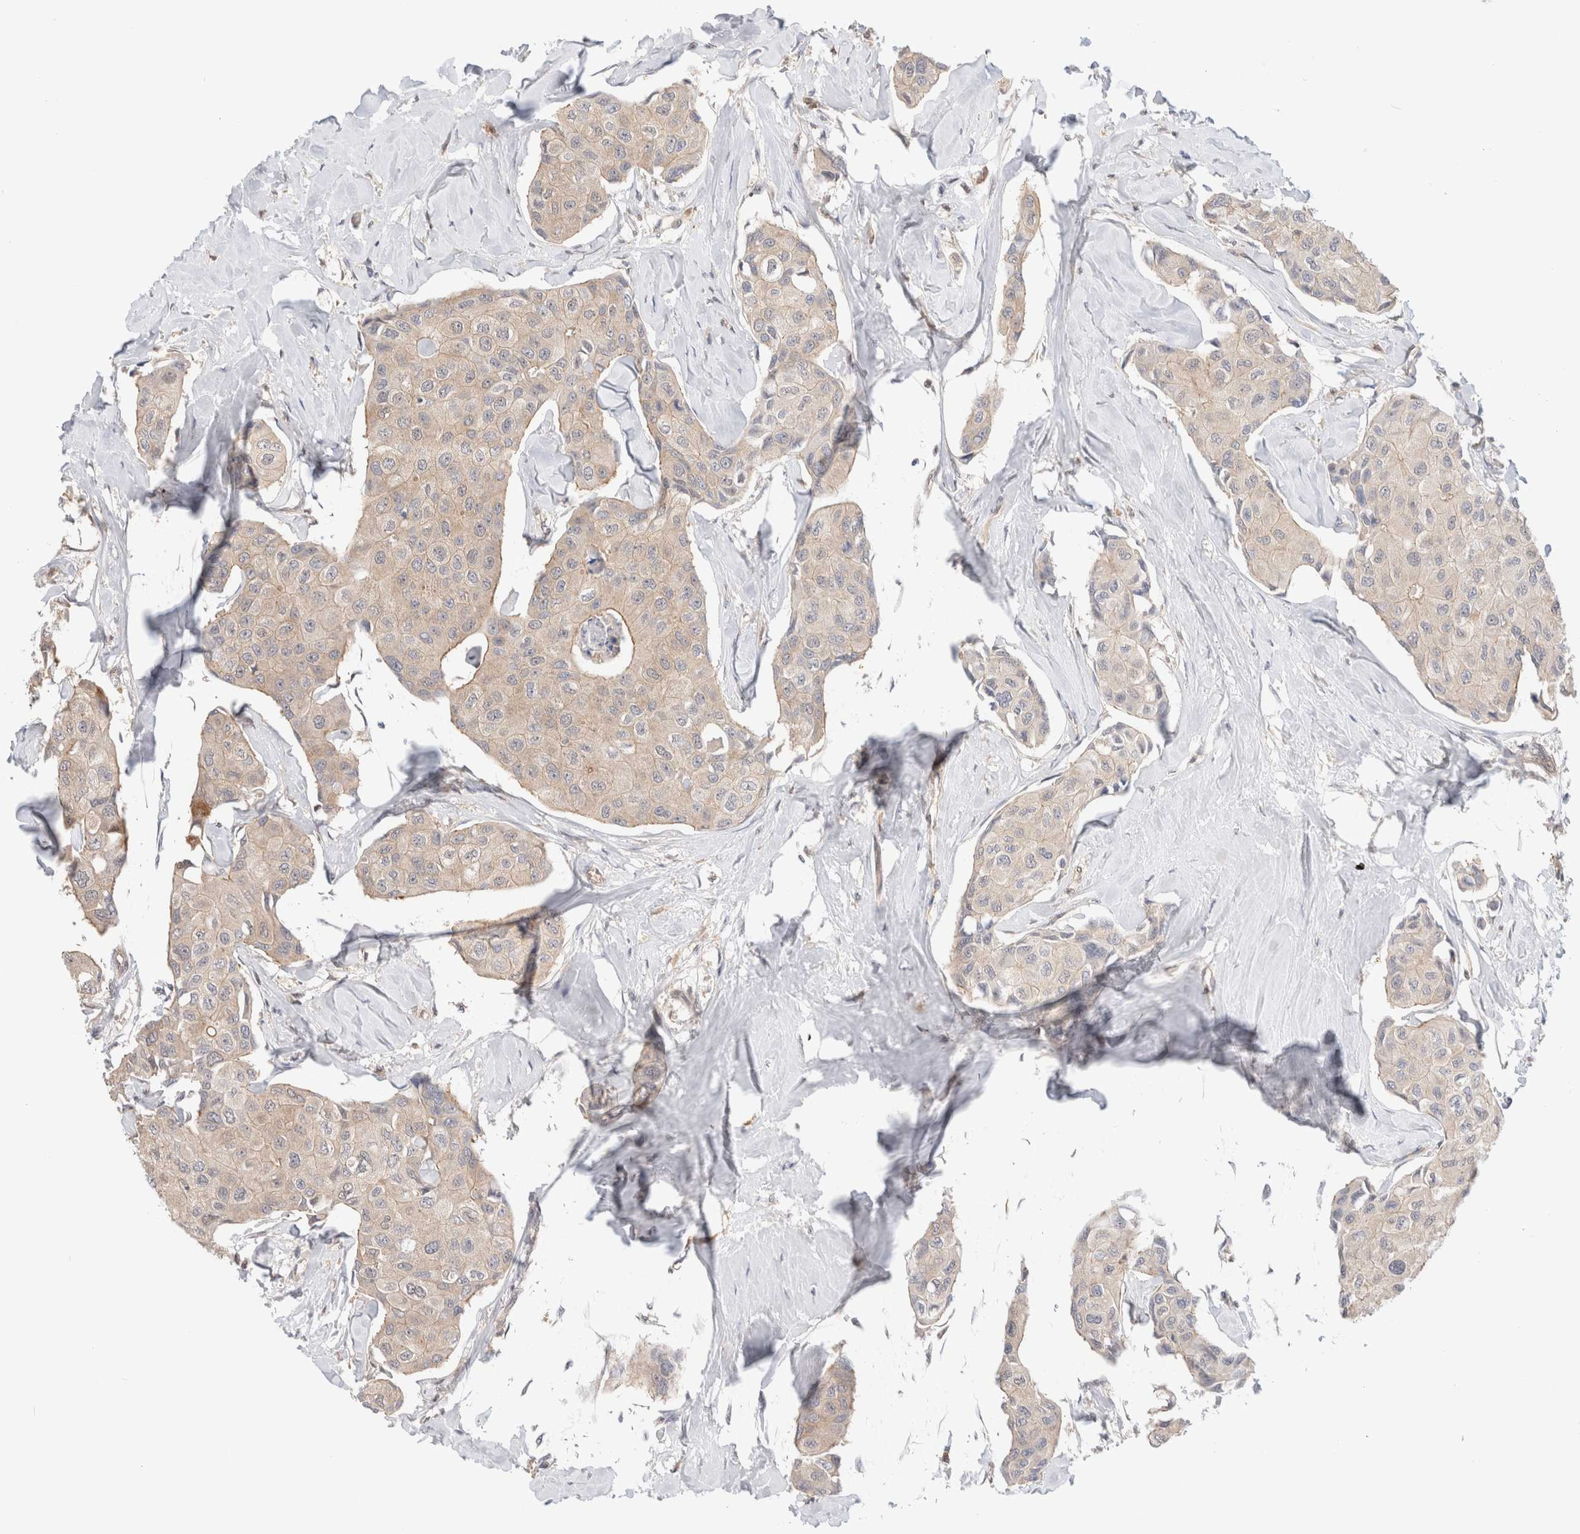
{"staining": {"intensity": "weak", "quantity": ">75%", "location": "cytoplasmic/membranous"}, "tissue": "breast cancer", "cell_type": "Tumor cells", "image_type": "cancer", "snomed": [{"axis": "morphology", "description": "Duct carcinoma"}, {"axis": "topography", "description": "Breast"}], "caption": "Immunohistochemistry (IHC) (DAB (3,3'-diaminobenzidine)) staining of breast cancer displays weak cytoplasmic/membranous protein expression in about >75% of tumor cells.", "gene": "C17orf97", "patient": {"sex": "female", "age": 80}}